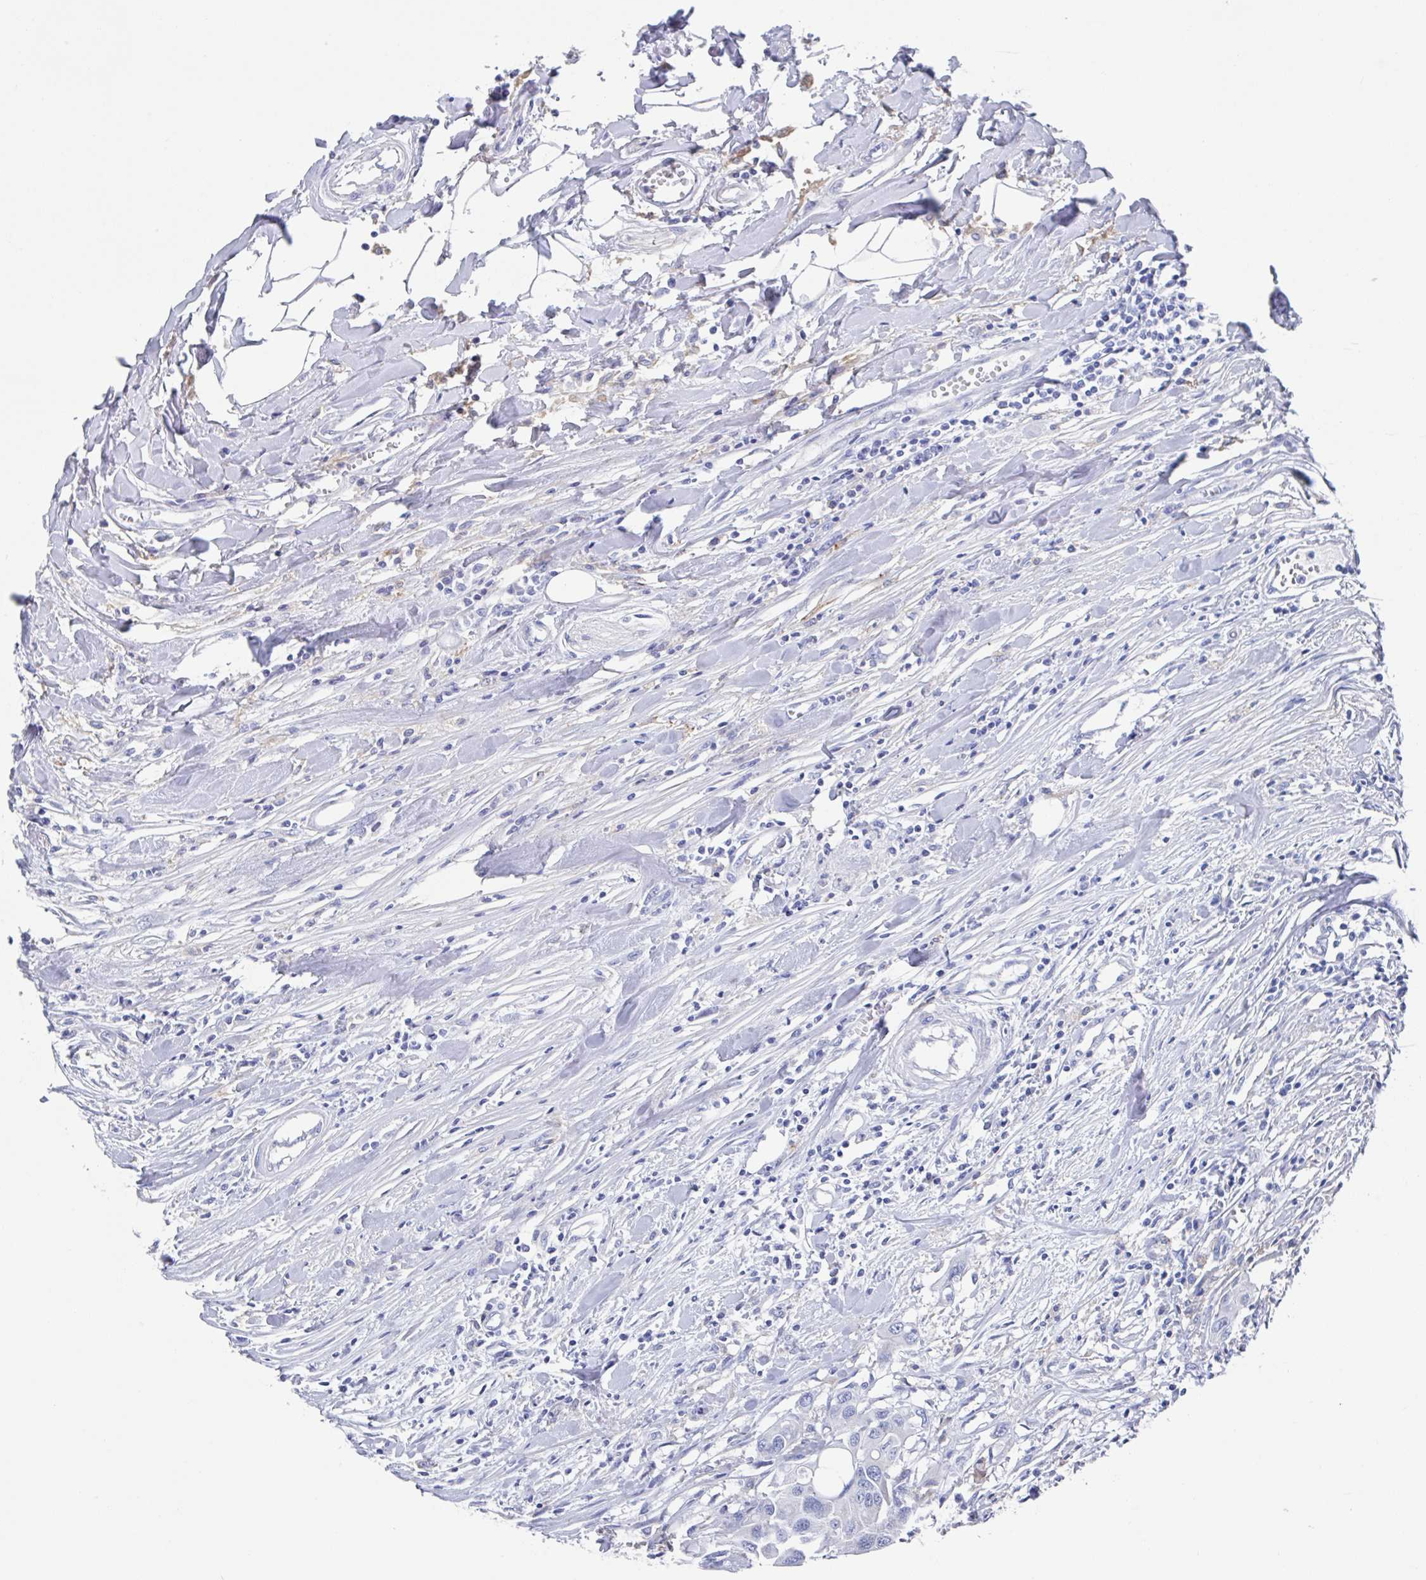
{"staining": {"intensity": "negative", "quantity": "none", "location": "none"}, "tissue": "colorectal cancer", "cell_type": "Tumor cells", "image_type": "cancer", "snomed": [{"axis": "morphology", "description": "Adenocarcinoma, NOS"}, {"axis": "topography", "description": "Colon"}], "caption": "Protein analysis of colorectal adenocarcinoma shows no significant expression in tumor cells.", "gene": "FCGR3A", "patient": {"sex": "male", "age": 77}}